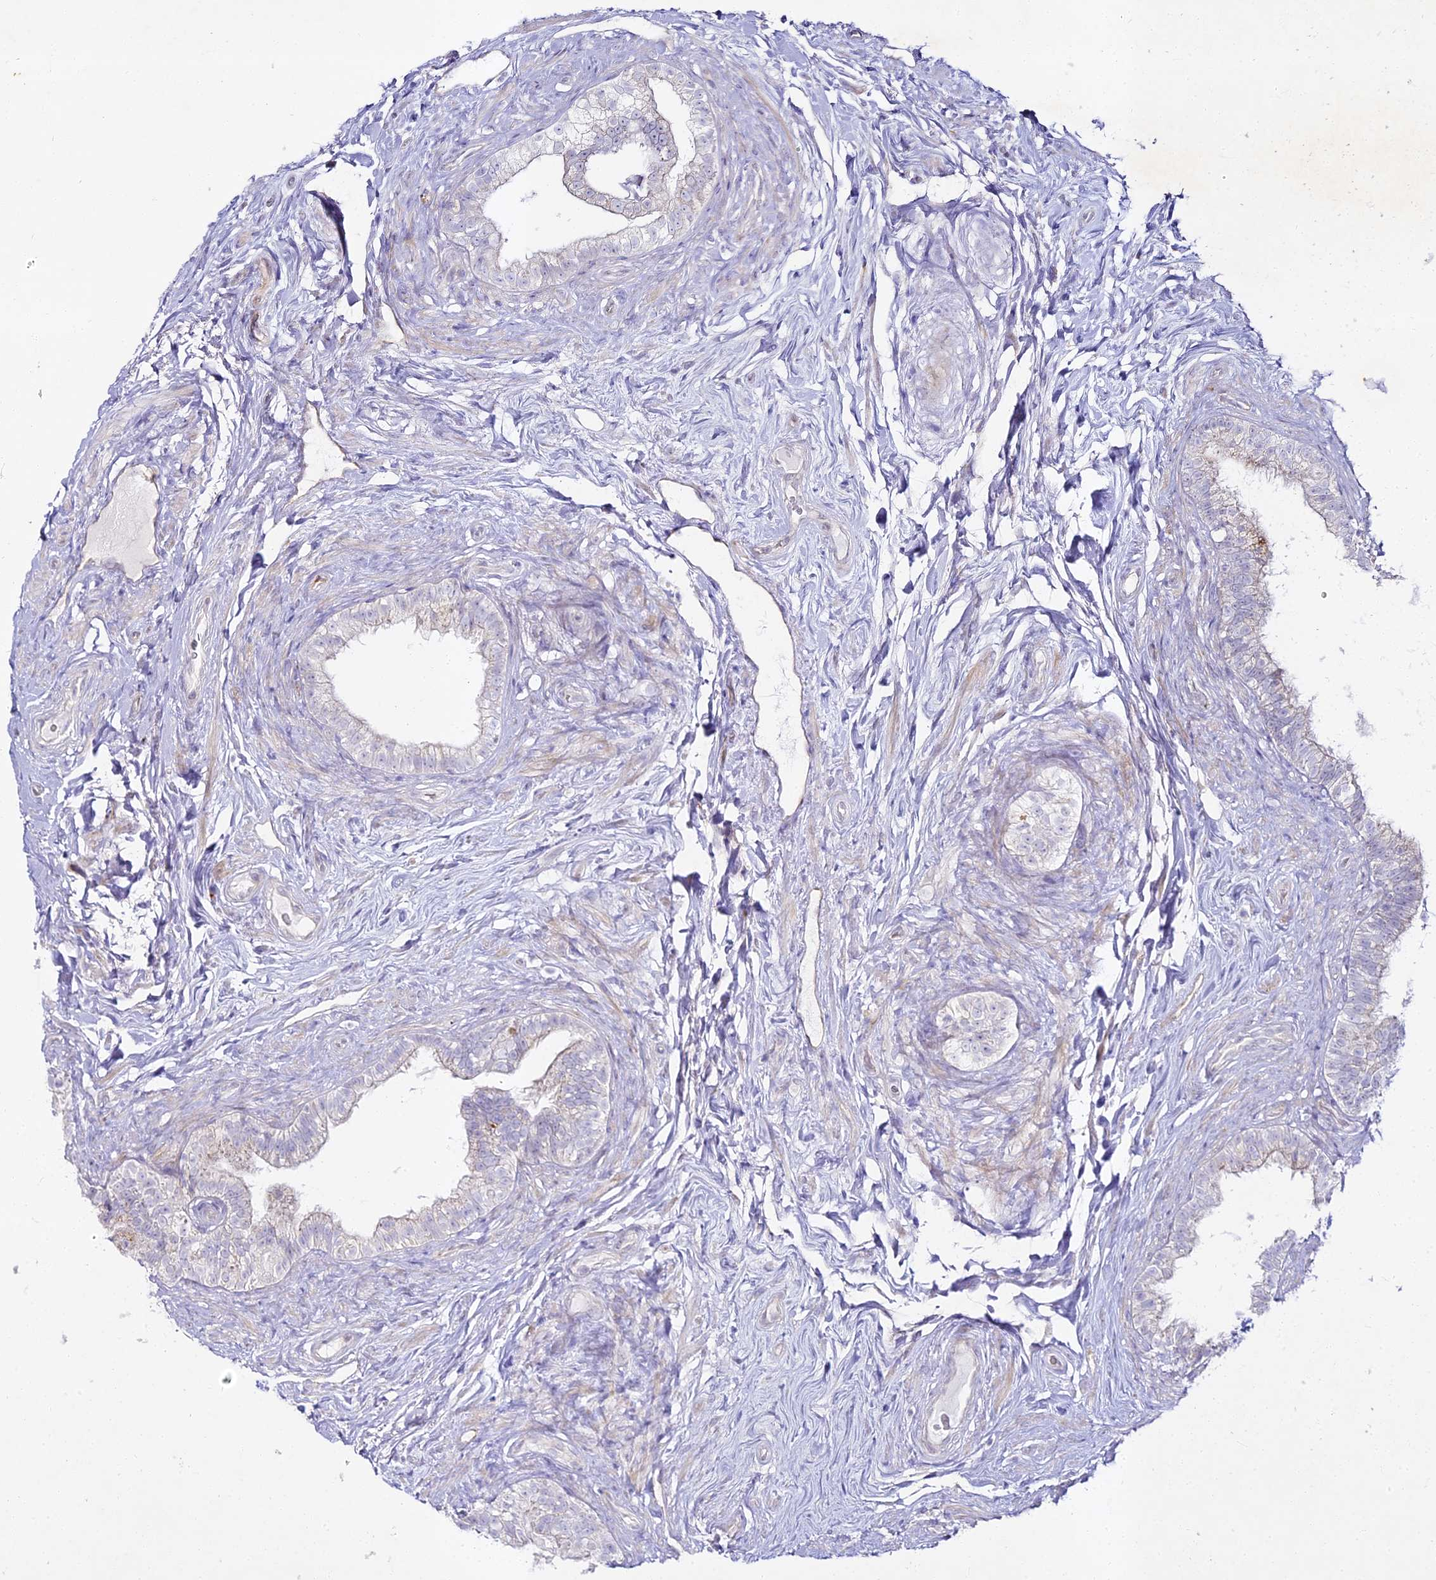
{"staining": {"intensity": "negative", "quantity": "none", "location": "none"}, "tissue": "epididymis", "cell_type": "Glandular cells", "image_type": "normal", "snomed": [{"axis": "morphology", "description": "Normal tissue, NOS"}, {"axis": "topography", "description": "Epididymis"}], "caption": "IHC of normal epididymis displays no expression in glandular cells.", "gene": "ALPG", "patient": {"sex": "male", "age": 84}}